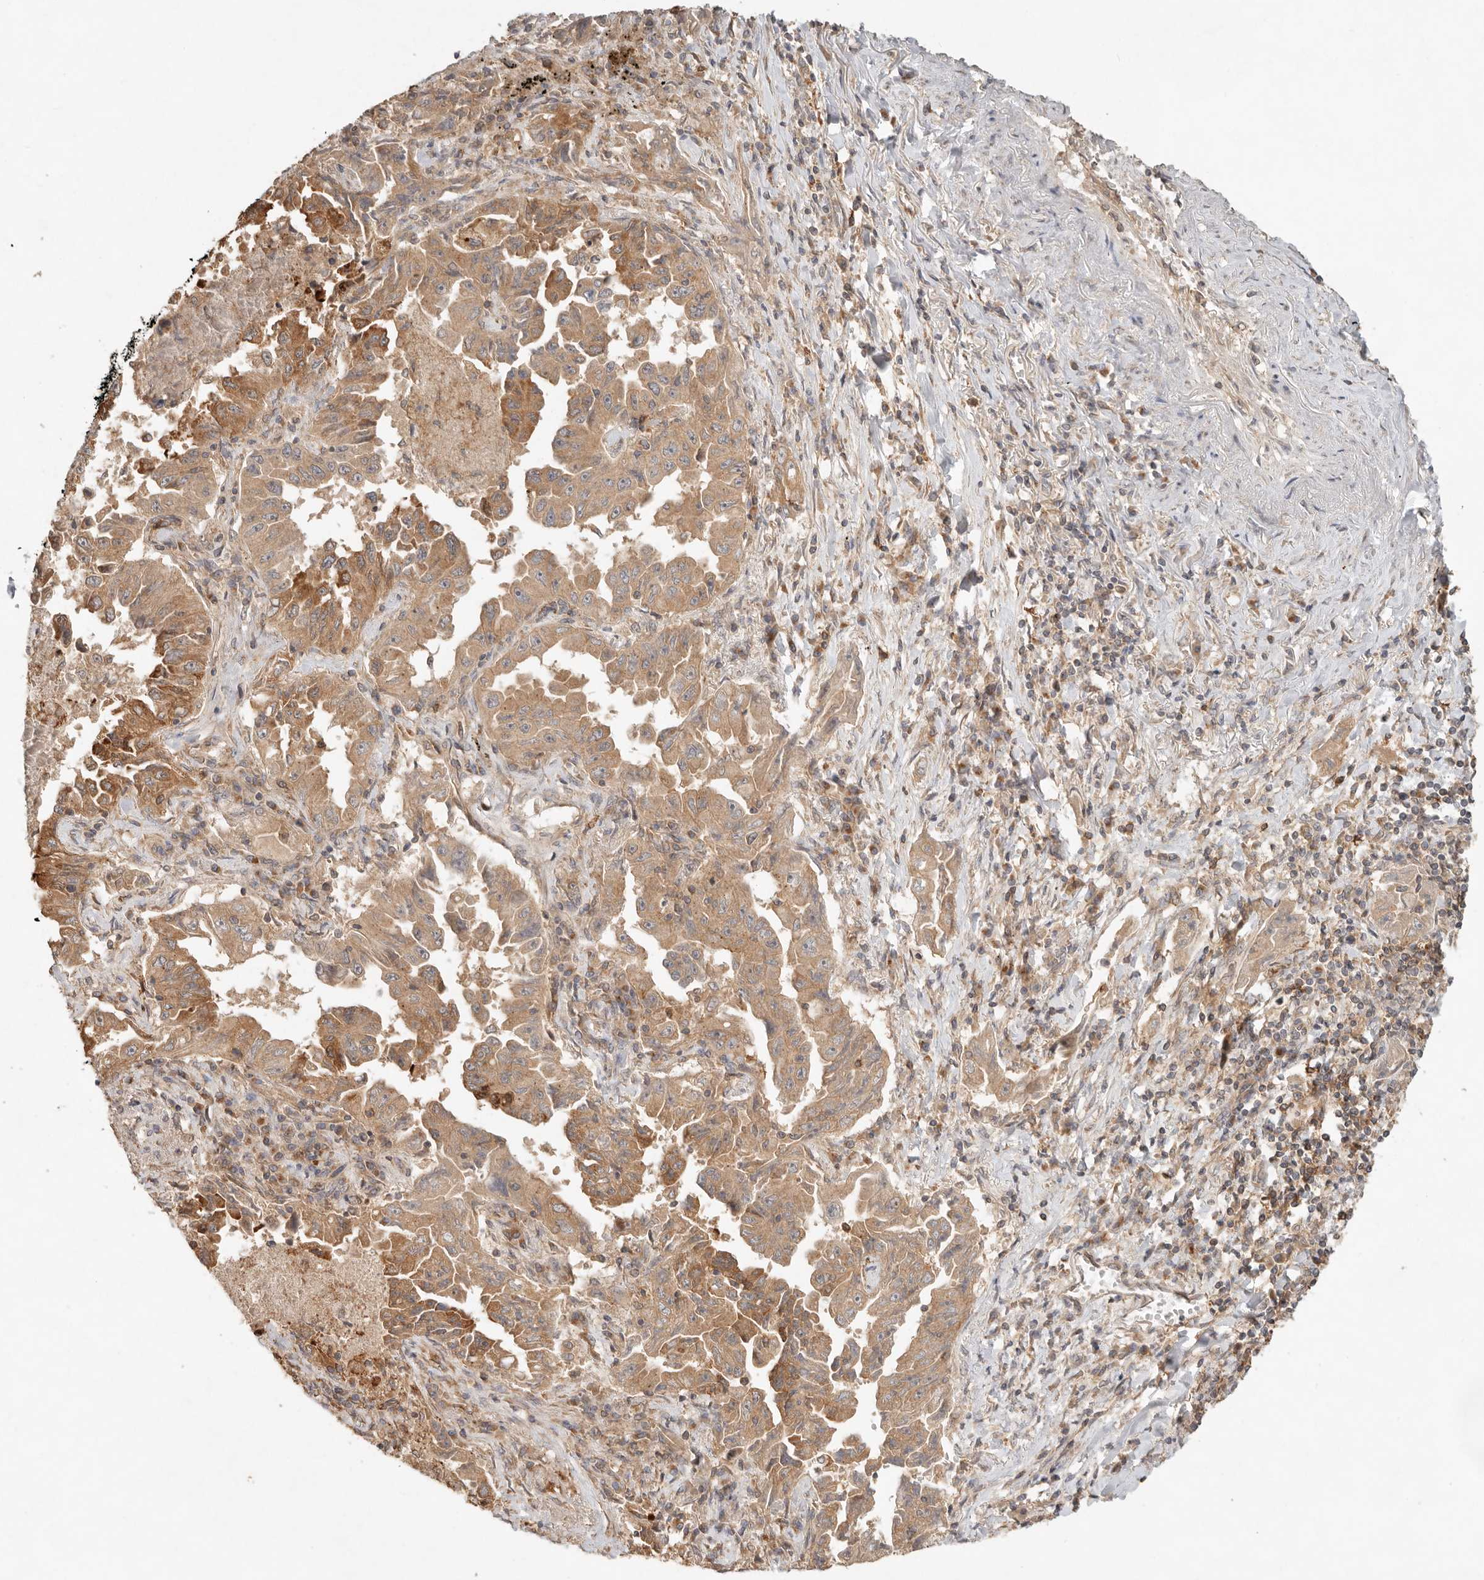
{"staining": {"intensity": "moderate", "quantity": ">75%", "location": "cytoplasmic/membranous"}, "tissue": "lung cancer", "cell_type": "Tumor cells", "image_type": "cancer", "snomed": [{"axis": "morphology", "description": "Adenocarcinoma, NOS"}, {"axis": "topography", "description": "Lung"}], "caption": "Lung cancer (adenocarcinoma) was stained to show a protein in brown. There is medium levels of moderate cytoplasmic/membranous staining in about >75% of tumor cells. (Stains: DAB in brown, nuclei in blue, Microscopy: brightfield microscopy at high magnification).", "gene": "HECTD3", "patient": {"sex": "female", "age": 51}}